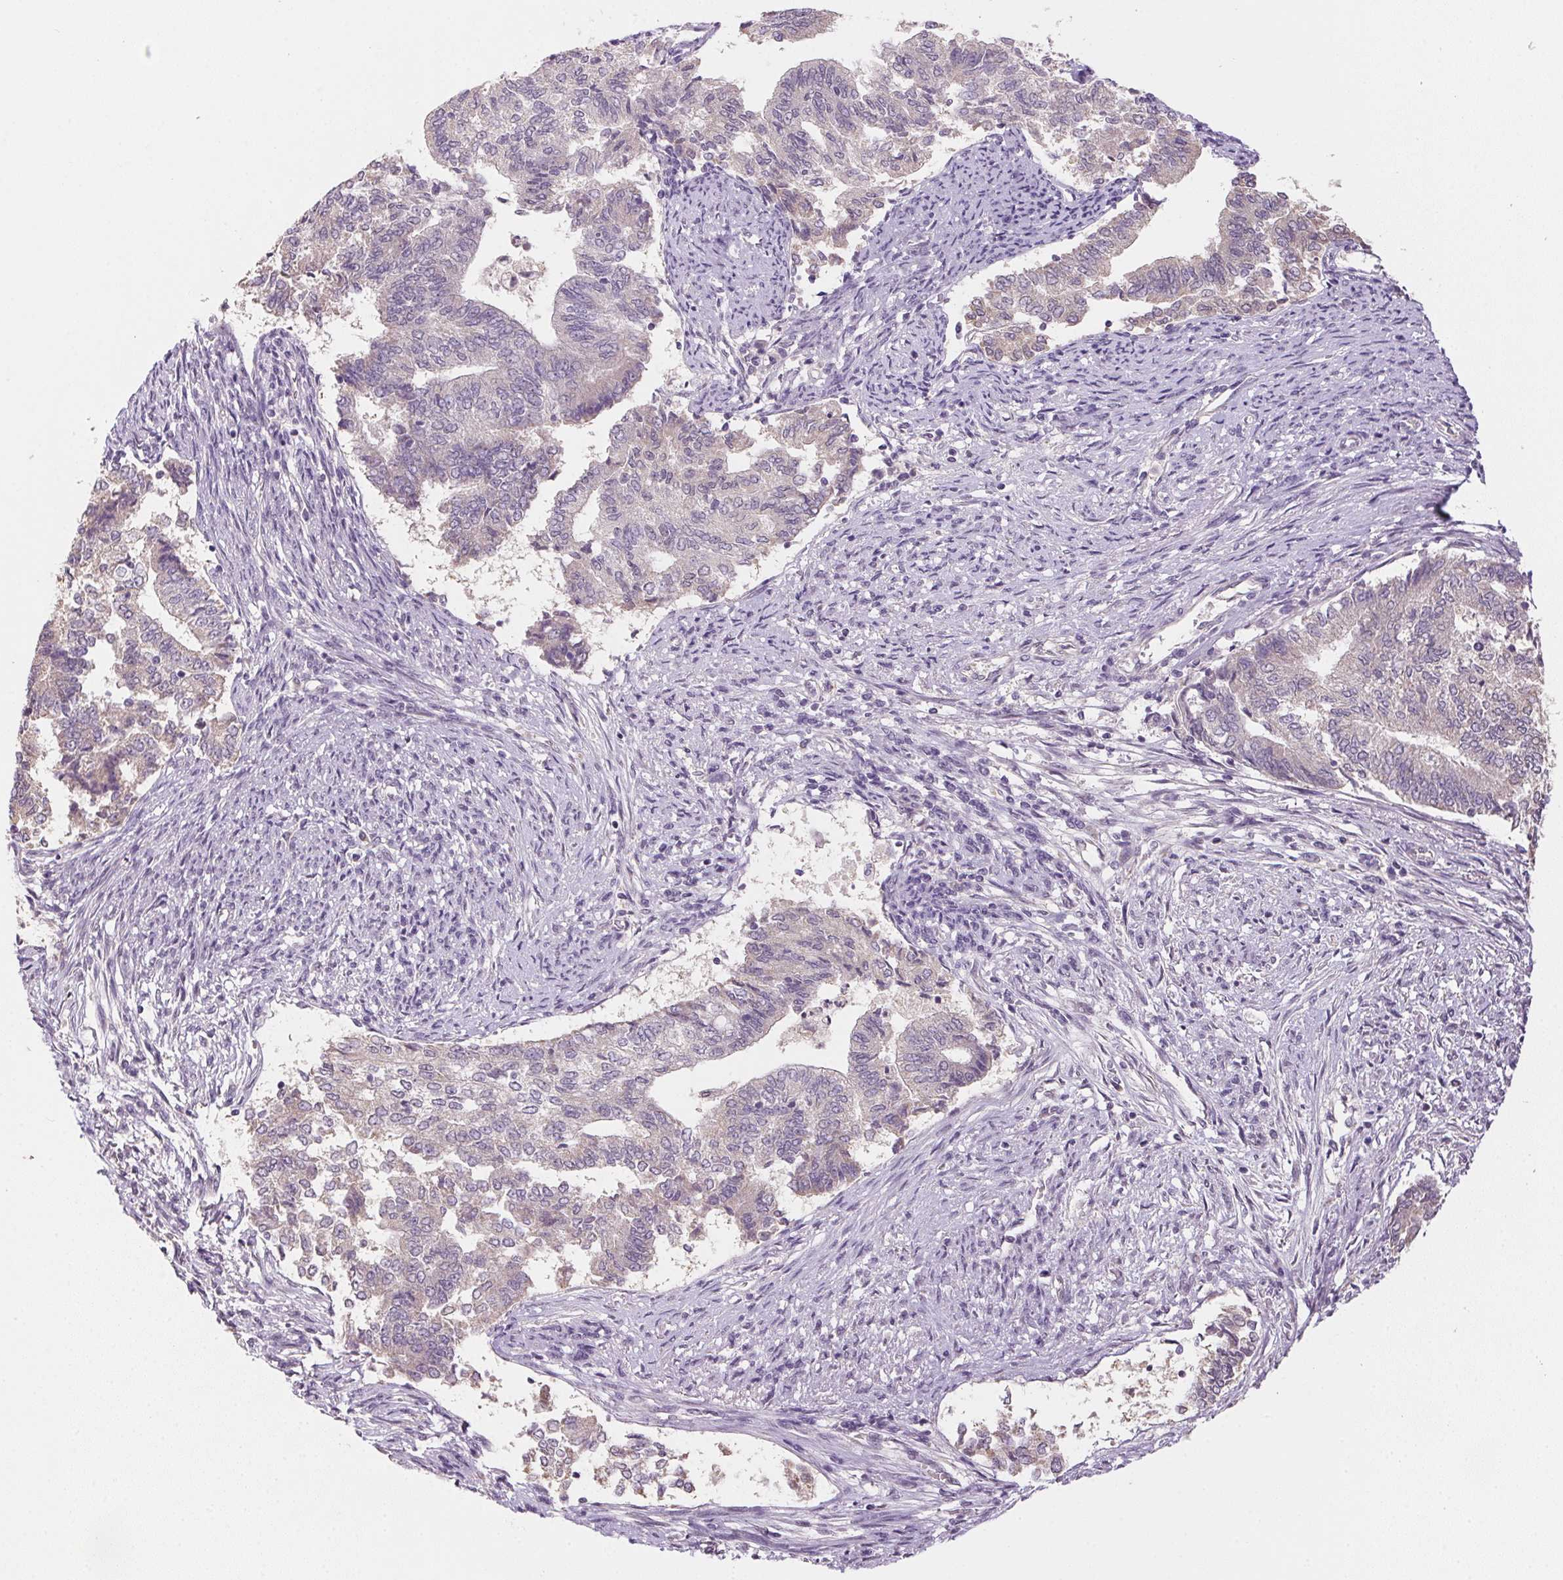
{"staining": {"intensity": "negative", "quantity": "none", "location": "none"}, "tissue": "endometrial cancer", "cell_type": "Tumor cells", "image_type": "cancer", "snomed": [{"axis": "morphology", "description": "Adenocarcinoma, NOS"}, {"axis": "topography", "description": "Endometrium"}], "caption": "DAB immunohistochemical staining of human endometrial cancer shows no significant staining in tumor cells.", "gene": "ALDH8A1", "patient": {"sex": "female", "age": 65}}